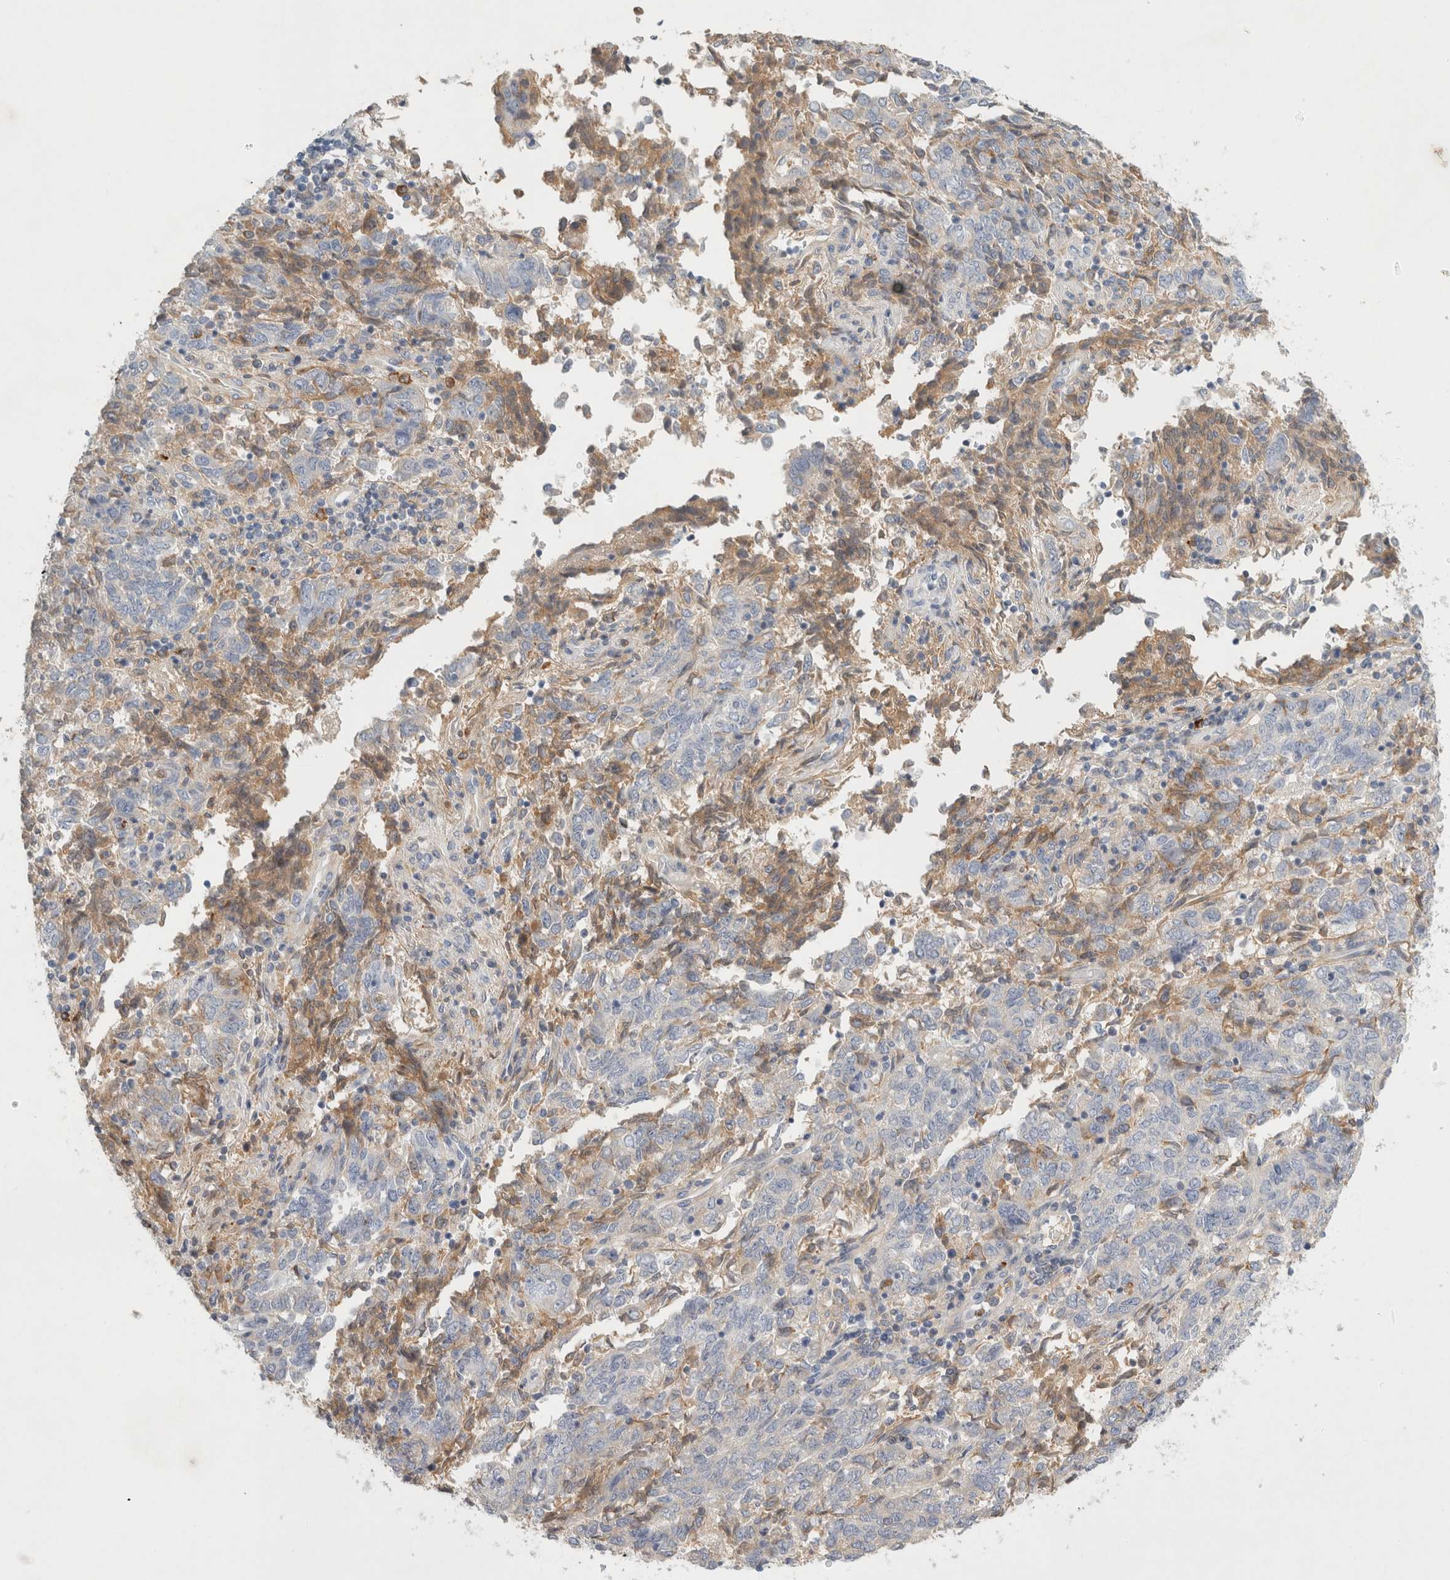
{"staining": {"intensity": "negative", "quantity": "none", "location": "none"}, "tissue": "endometrial cancer", "cell_type": "Tumor cells", "image_type": "cancer", "snomed": [{"axis": "morphology", "description": "Adenocarcinoma, NOS"}, {"axis": "topography", "description": "Endometrium"}], "caption": "Human endometrial cancer (adenocarcinoma) stained for a protein using immunohistochemistry (IHC) shows no positivity in tumor cells.", "gene": "FGL2", "patient": {"sex": "female", "age": 80}}